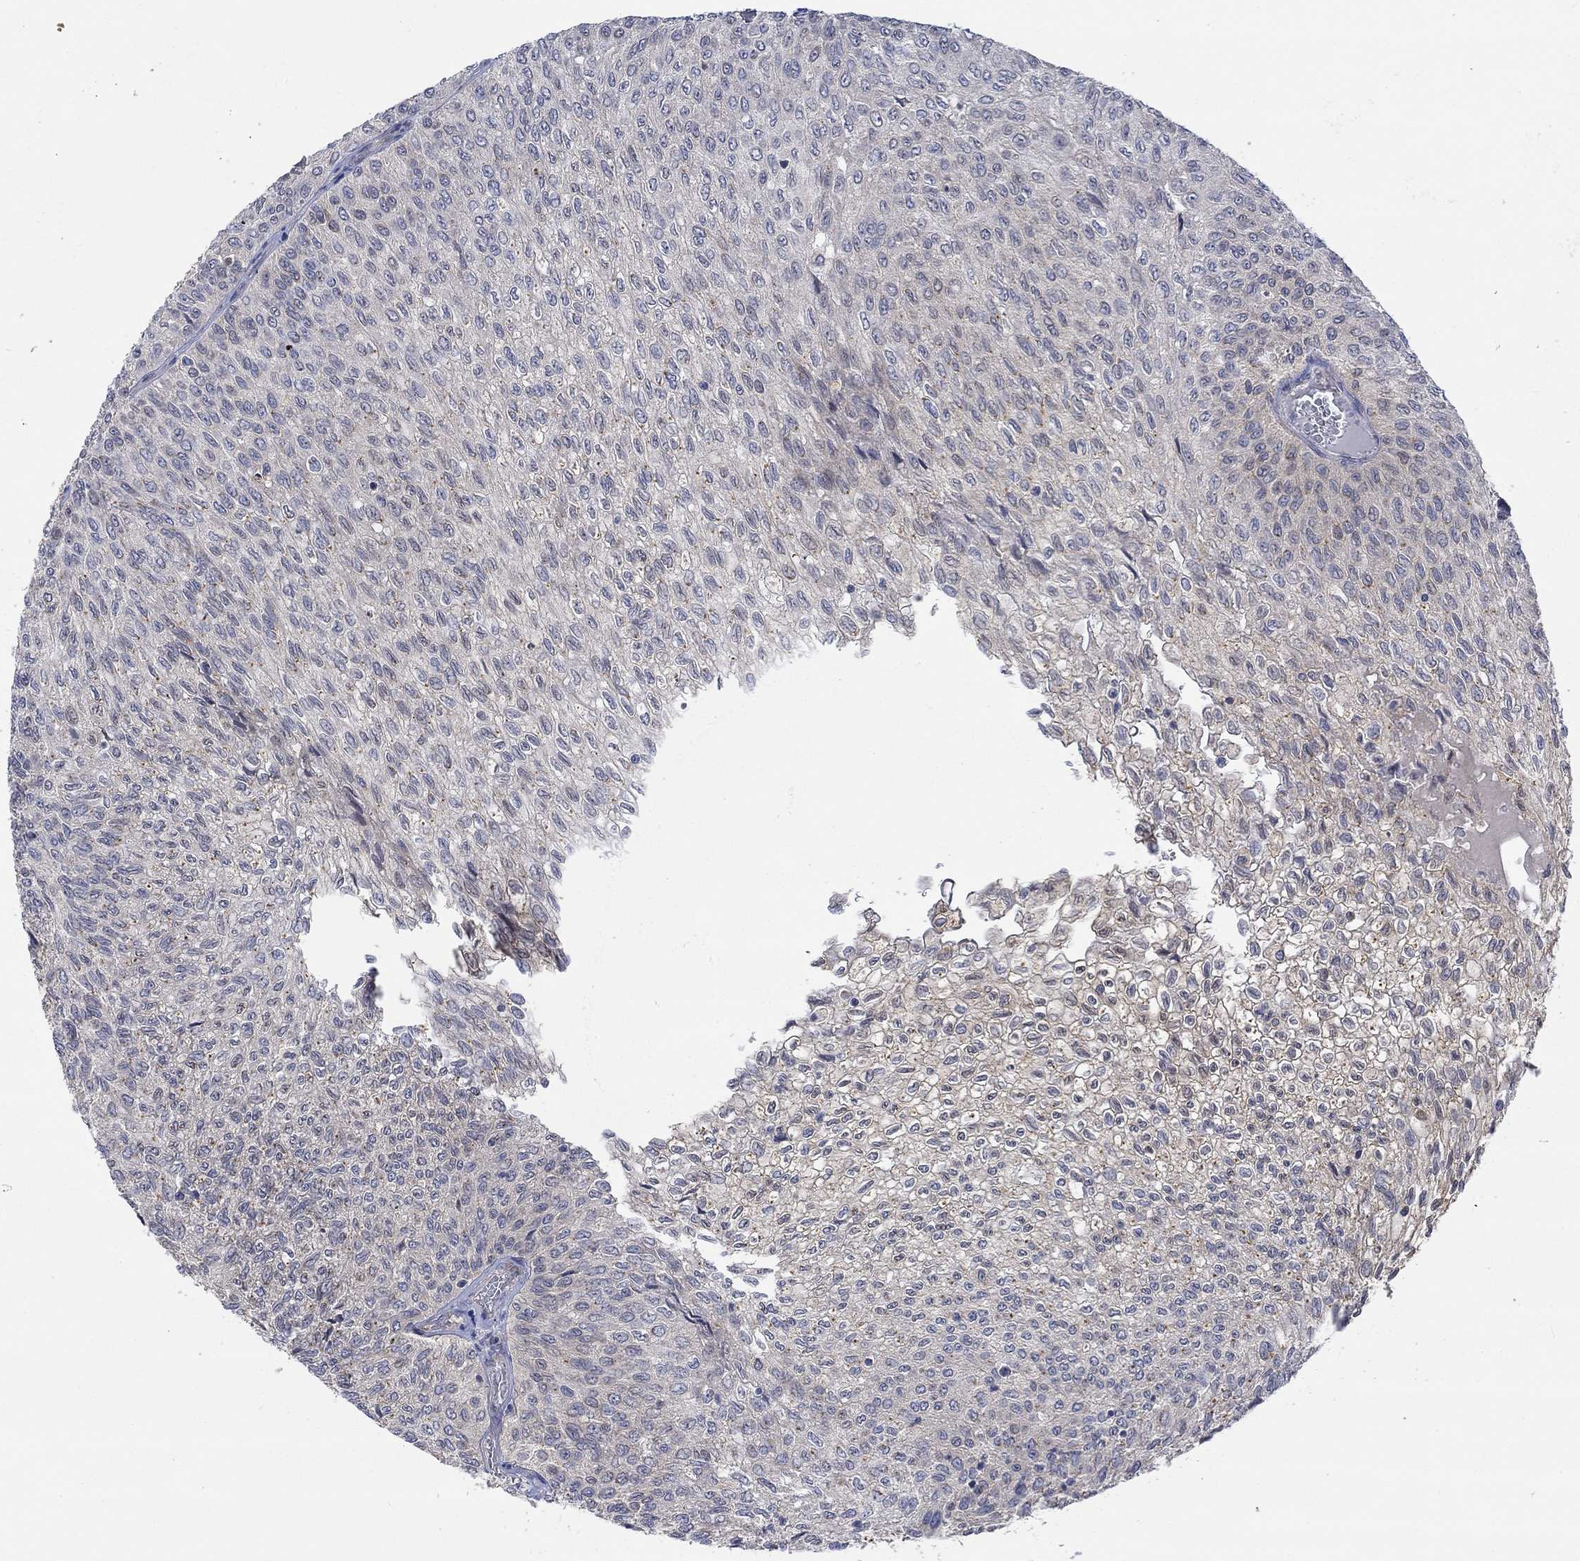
{"staining": {"intensity": "negative", "quantity": "none", "location": "none"}, "tissue": "urothelial cancer", "cell_type": "Tumor cells", "image_type": "cancer", "snomed": [{"axis": "morphology", "description": "Urothelial carcinoma, Low grade"}, {"axis": "topography", "description": "Urinary bladder"}], "caption": "This is an immunohistochemistry (IHC) histopathology image of urothelial carcinoma (low-grade). There is no staining in tumor cells.", "gene": "CAMK1D", "patient": {"sex": "male", "age": 78}}